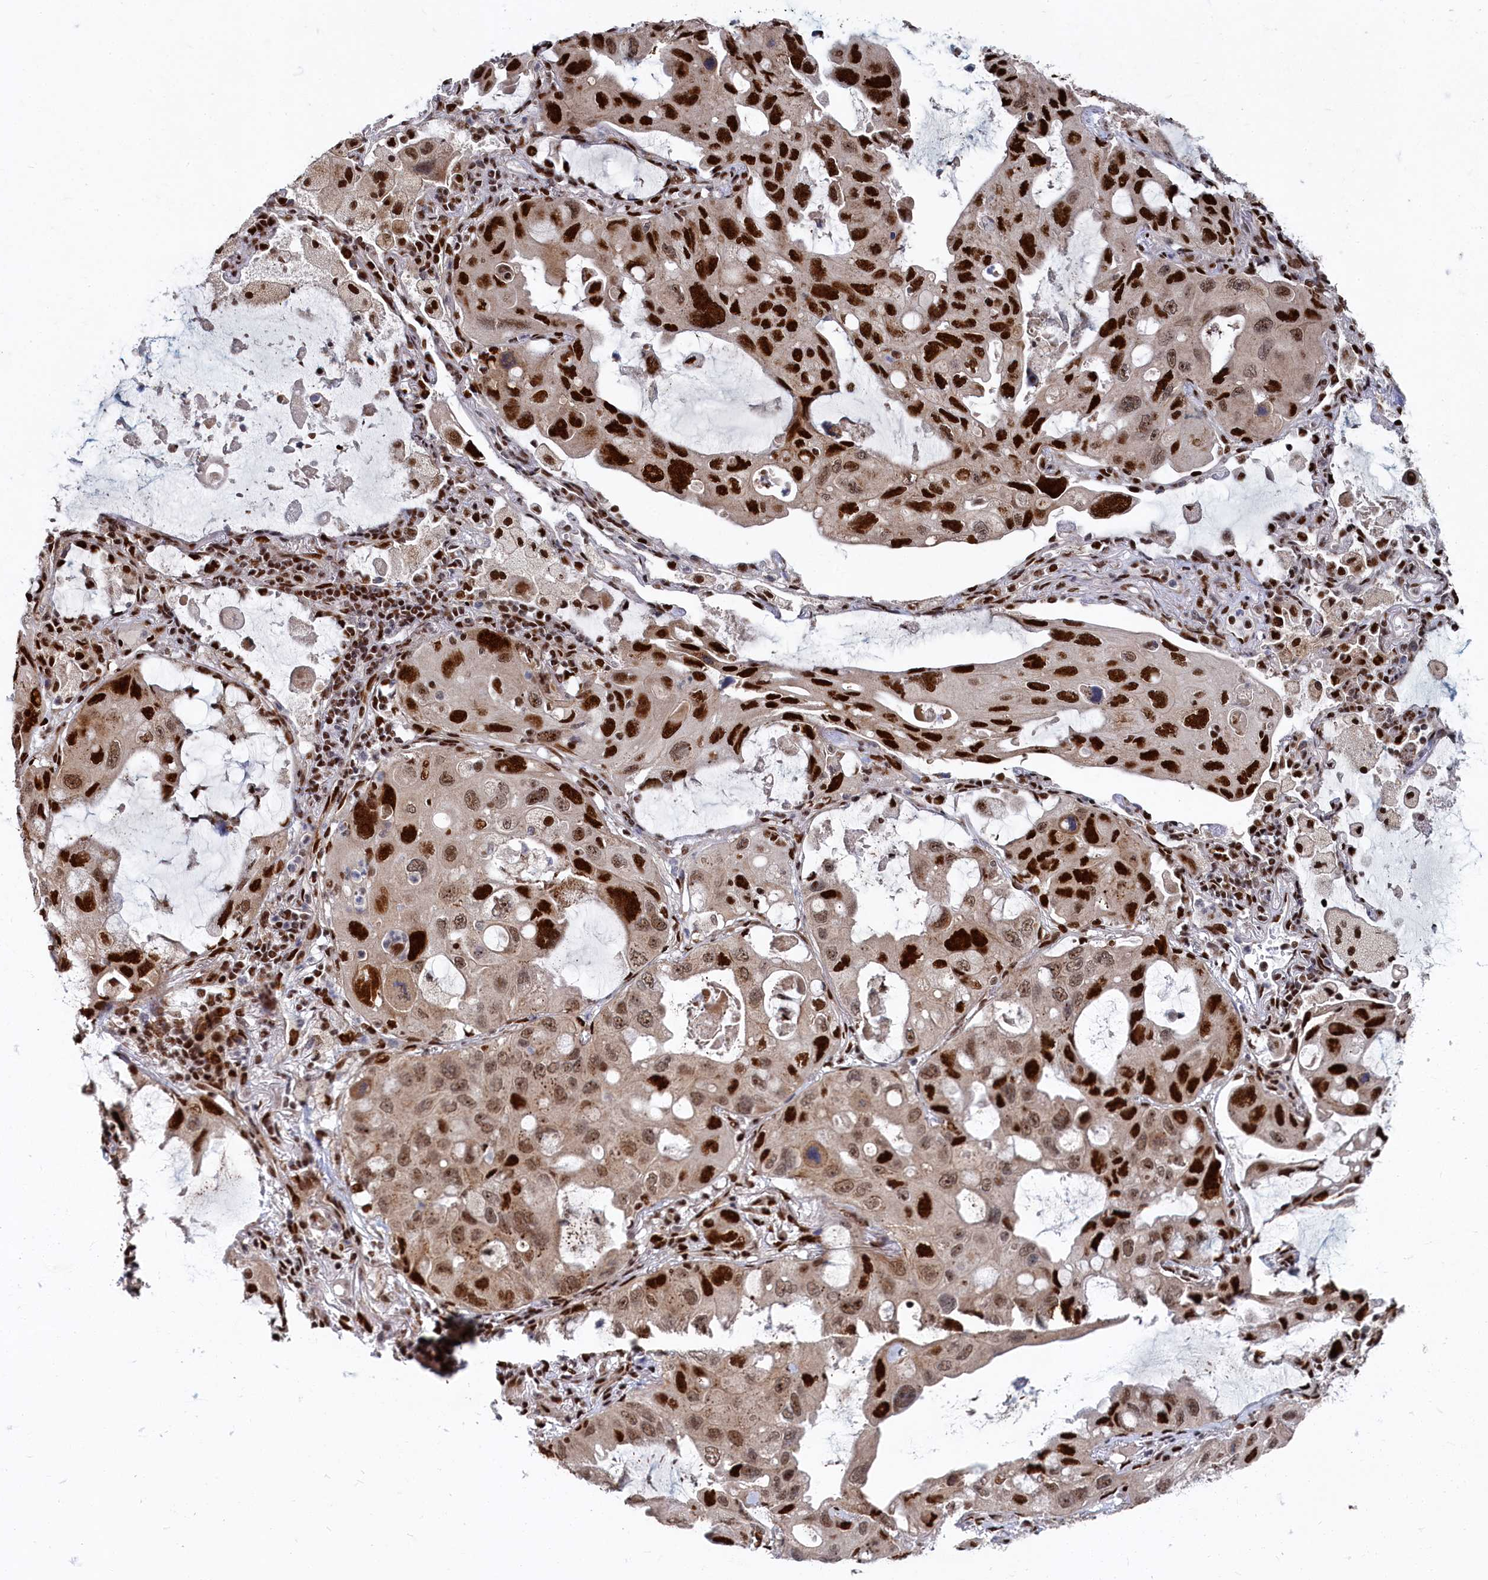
{"staining": {"intensity": "strong", "quantity": ">75%", "location": "nuclear"}, "tissue": "lung cancer", "cell_type": "Tumor cells", "image_type": "cancer", "snomed": [{"axis": "morphology", "description": "Squamous cell carcinoma, NOS"}, {"axis": "topography", "description": "Lung"}], "caption": "Approximately >75% of tumor cells in lung squamous cell carcinoma display strong nuclear protein staining as visualized by brown immunohistochemical staining.", "gene": "BUB3", "patient": {"sex": "female", "age": 73}}